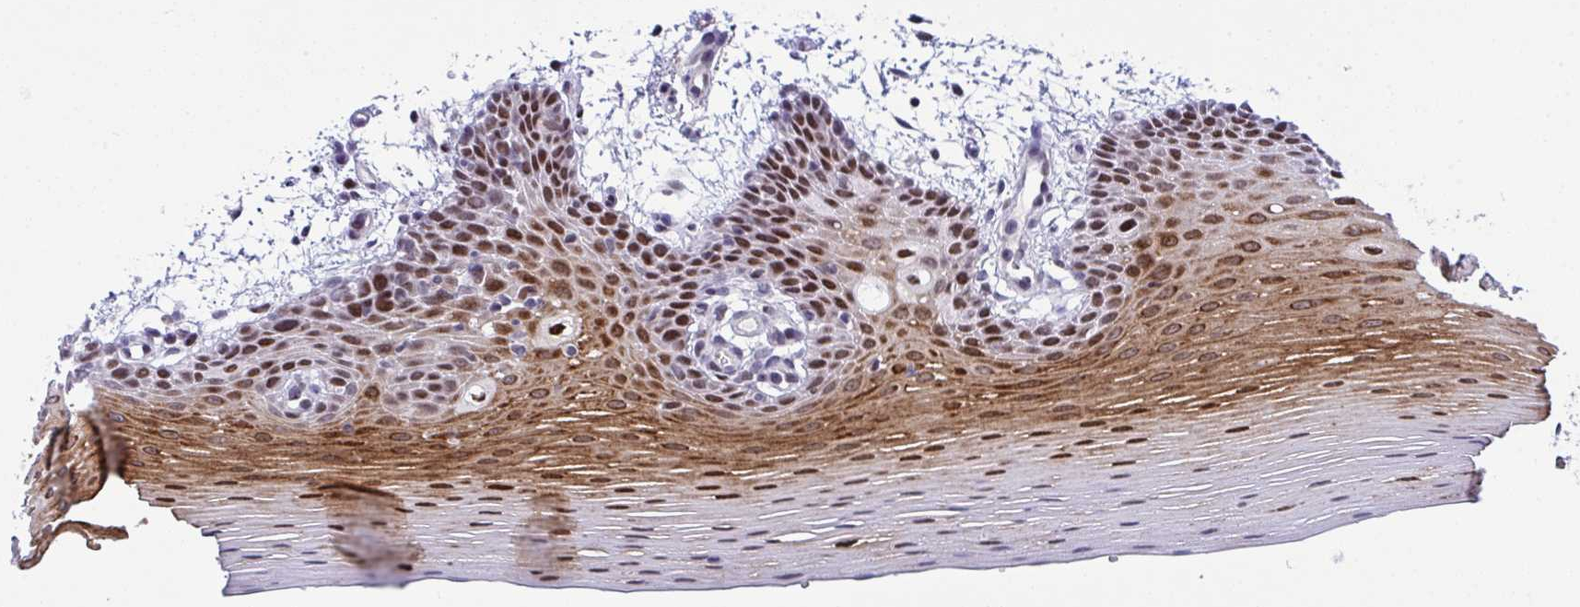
{"staining": {"intensity": "strong", "quantity": ">75%", "location": "cytoplasmic/membranous,nuclear"}, "tissue": "oral mucosa", "cell_type": "Squamous epithelial cells", "image_type": "normal", "snomed": [{"axis": "morphology", "description": "Normal tissue, NOS"}, {"axis": "topography", "description": "Oral tissue"}], "caption": "The photomicrograph shows a brown stain indicating the presence of a protein in the cytoplasmic/membranous,nuclear of squamous epithelial cells in oral mucosa.", "gene": "ZFHX3", "patient": {"sex": "female", "age": 81}}